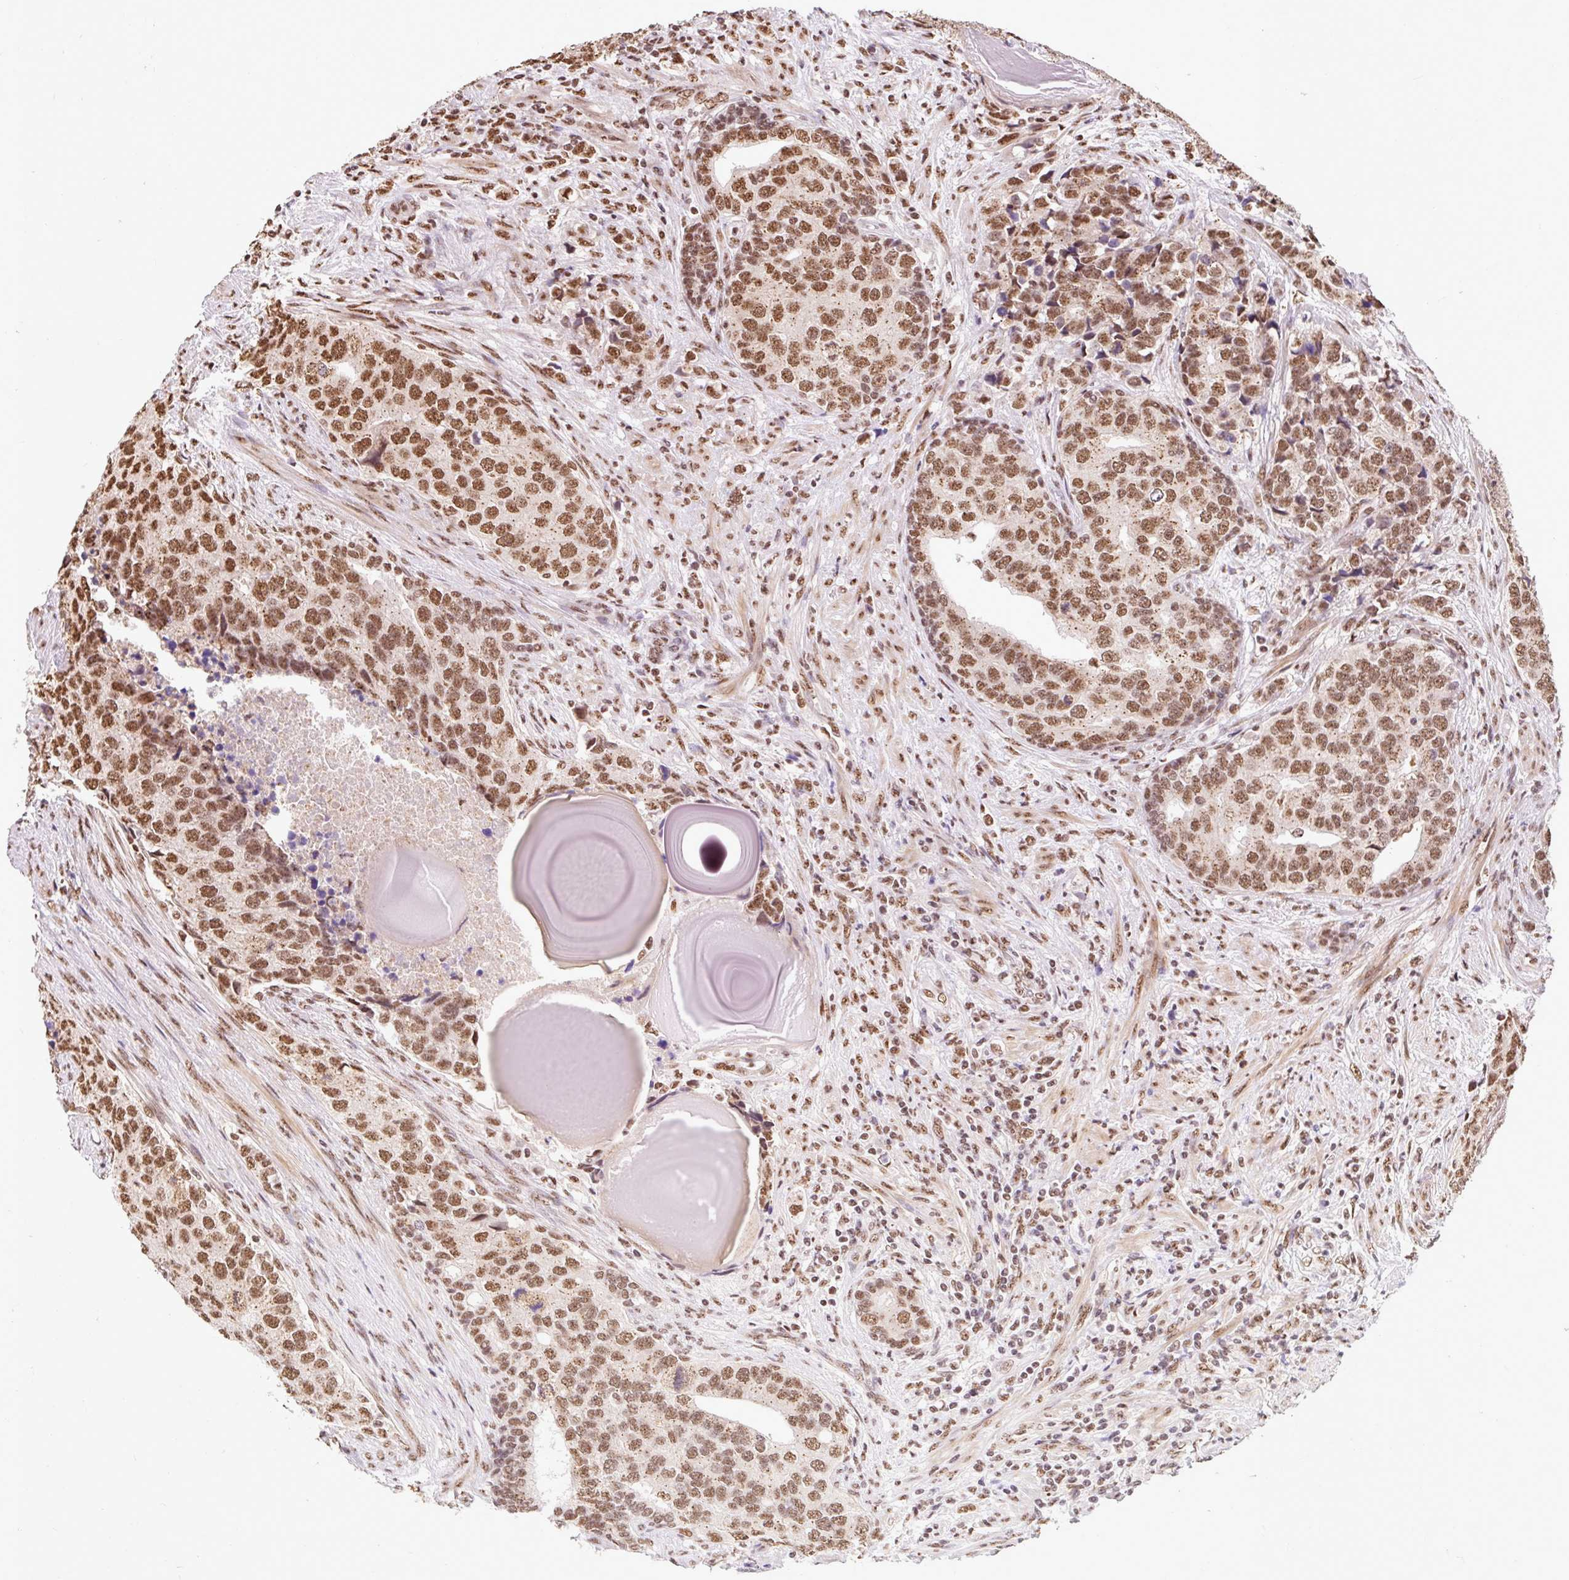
{"staining": {"intensity": "moderate", "quantity": ">75%", "location": "nuclear"}, "tissue": "prostate cancer", "cell_type": "Tumor cells", "image_type": "cancer", "snomed": [{"axis": "morphology", "description": "Adenocarcinoma, High grade"}, {"axis": "topography", "description": "Prostate"}], "caption": "About >75% of tumor cells in human prostate cancer (adenocarcinoma (high-grade)) display moderate nuclear protein positivity as visualized by brown immunohistochemical staining.", "gene": "BICRA", "patient": {"sex": "male", "age": 68}}